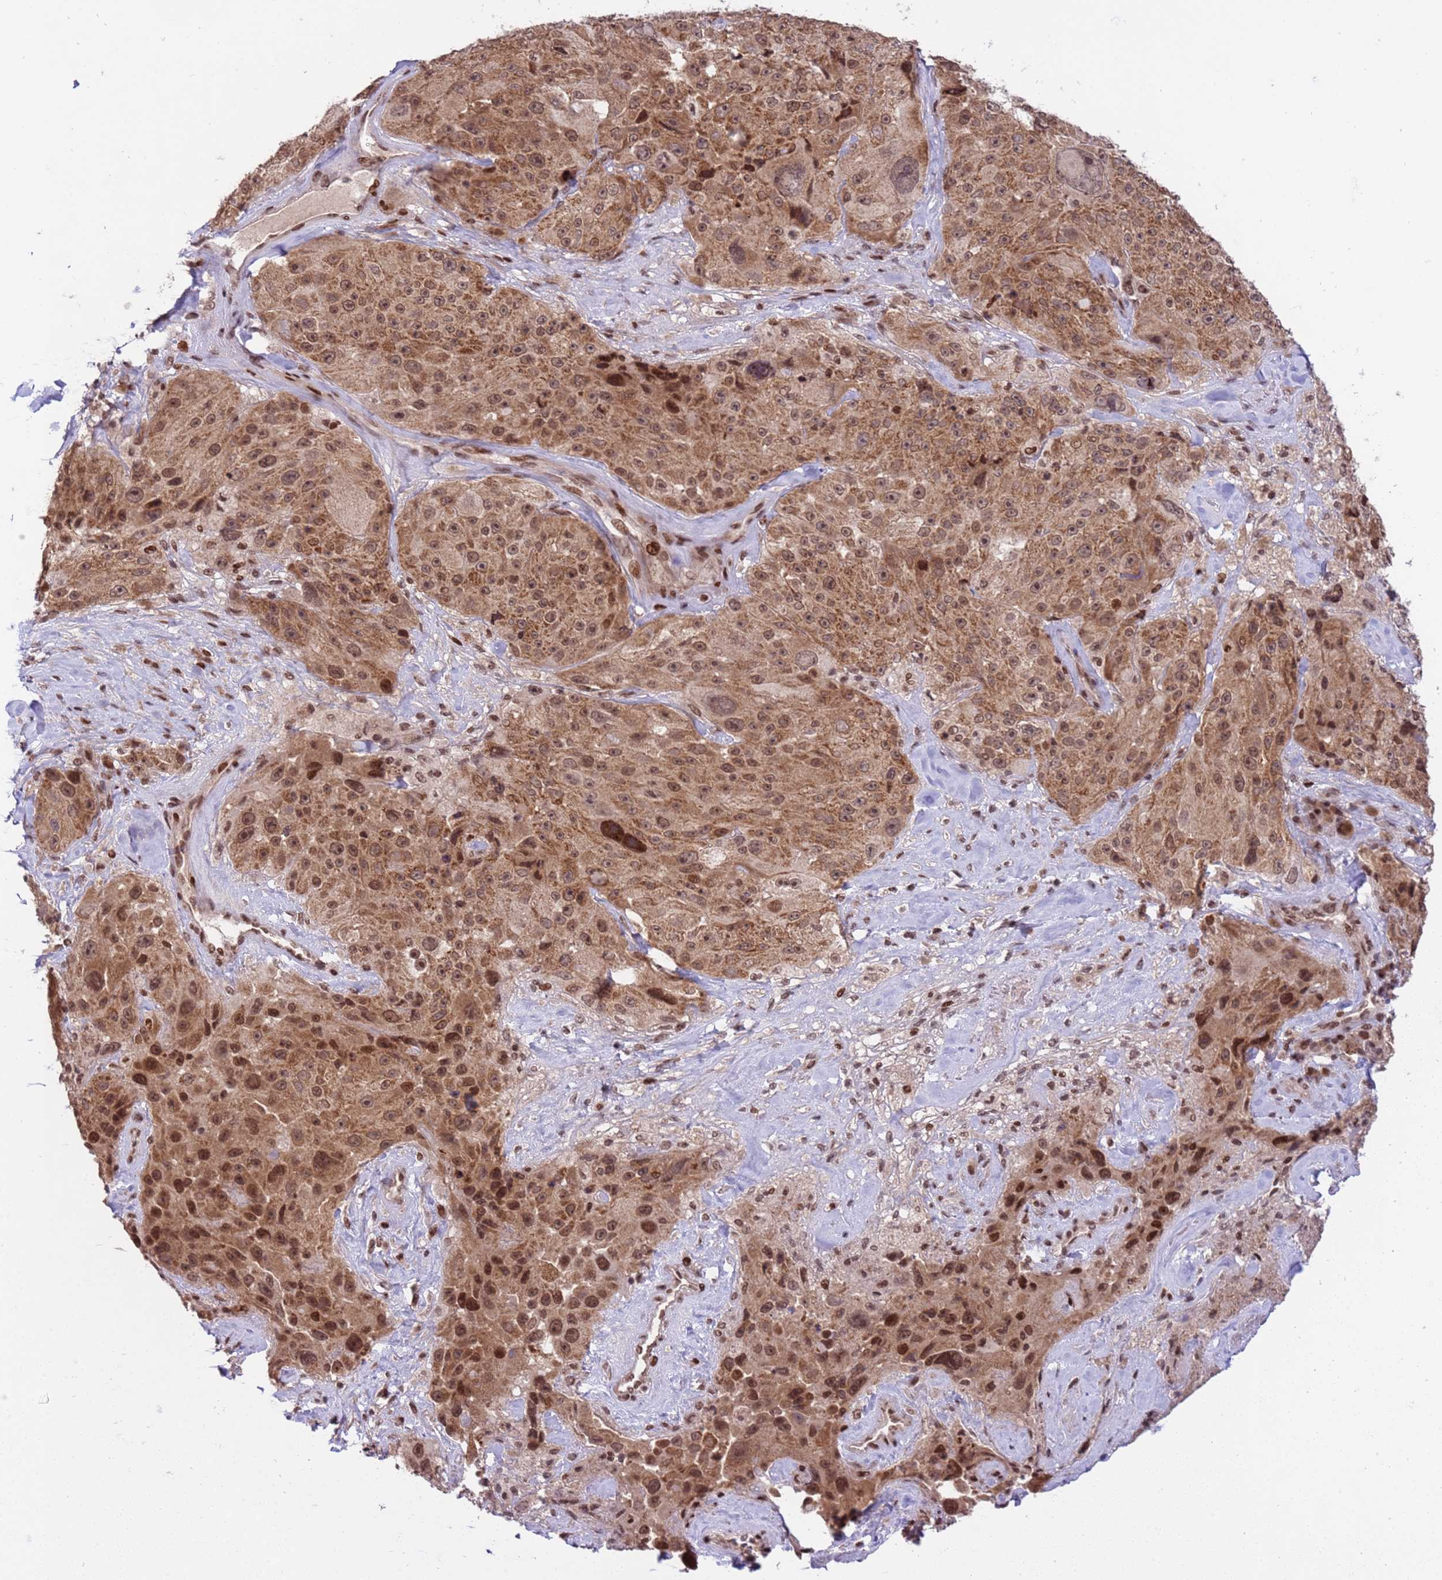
{"staining": {"intensity": "moderate", "quantity": ">75%", "location": "cytoplasmic/membranous,nuclear"}, "tissue": "melanoma", "cell_type": "Tumor cells", "image_type": "cancer", "snomed": [{"axis": "morphology", "description": "Malignant melanoma, Metastatic site"}, {"axis": "topography", "description": "Lymph node"}], "caption": "The immunohistochemical stain shows moderate cytoplasmic/membranous and nuclear positivity in tumor cells of melanoma tissue.", "gene": "PPM1H", "patient": {"sex": "male", "age": 62}}